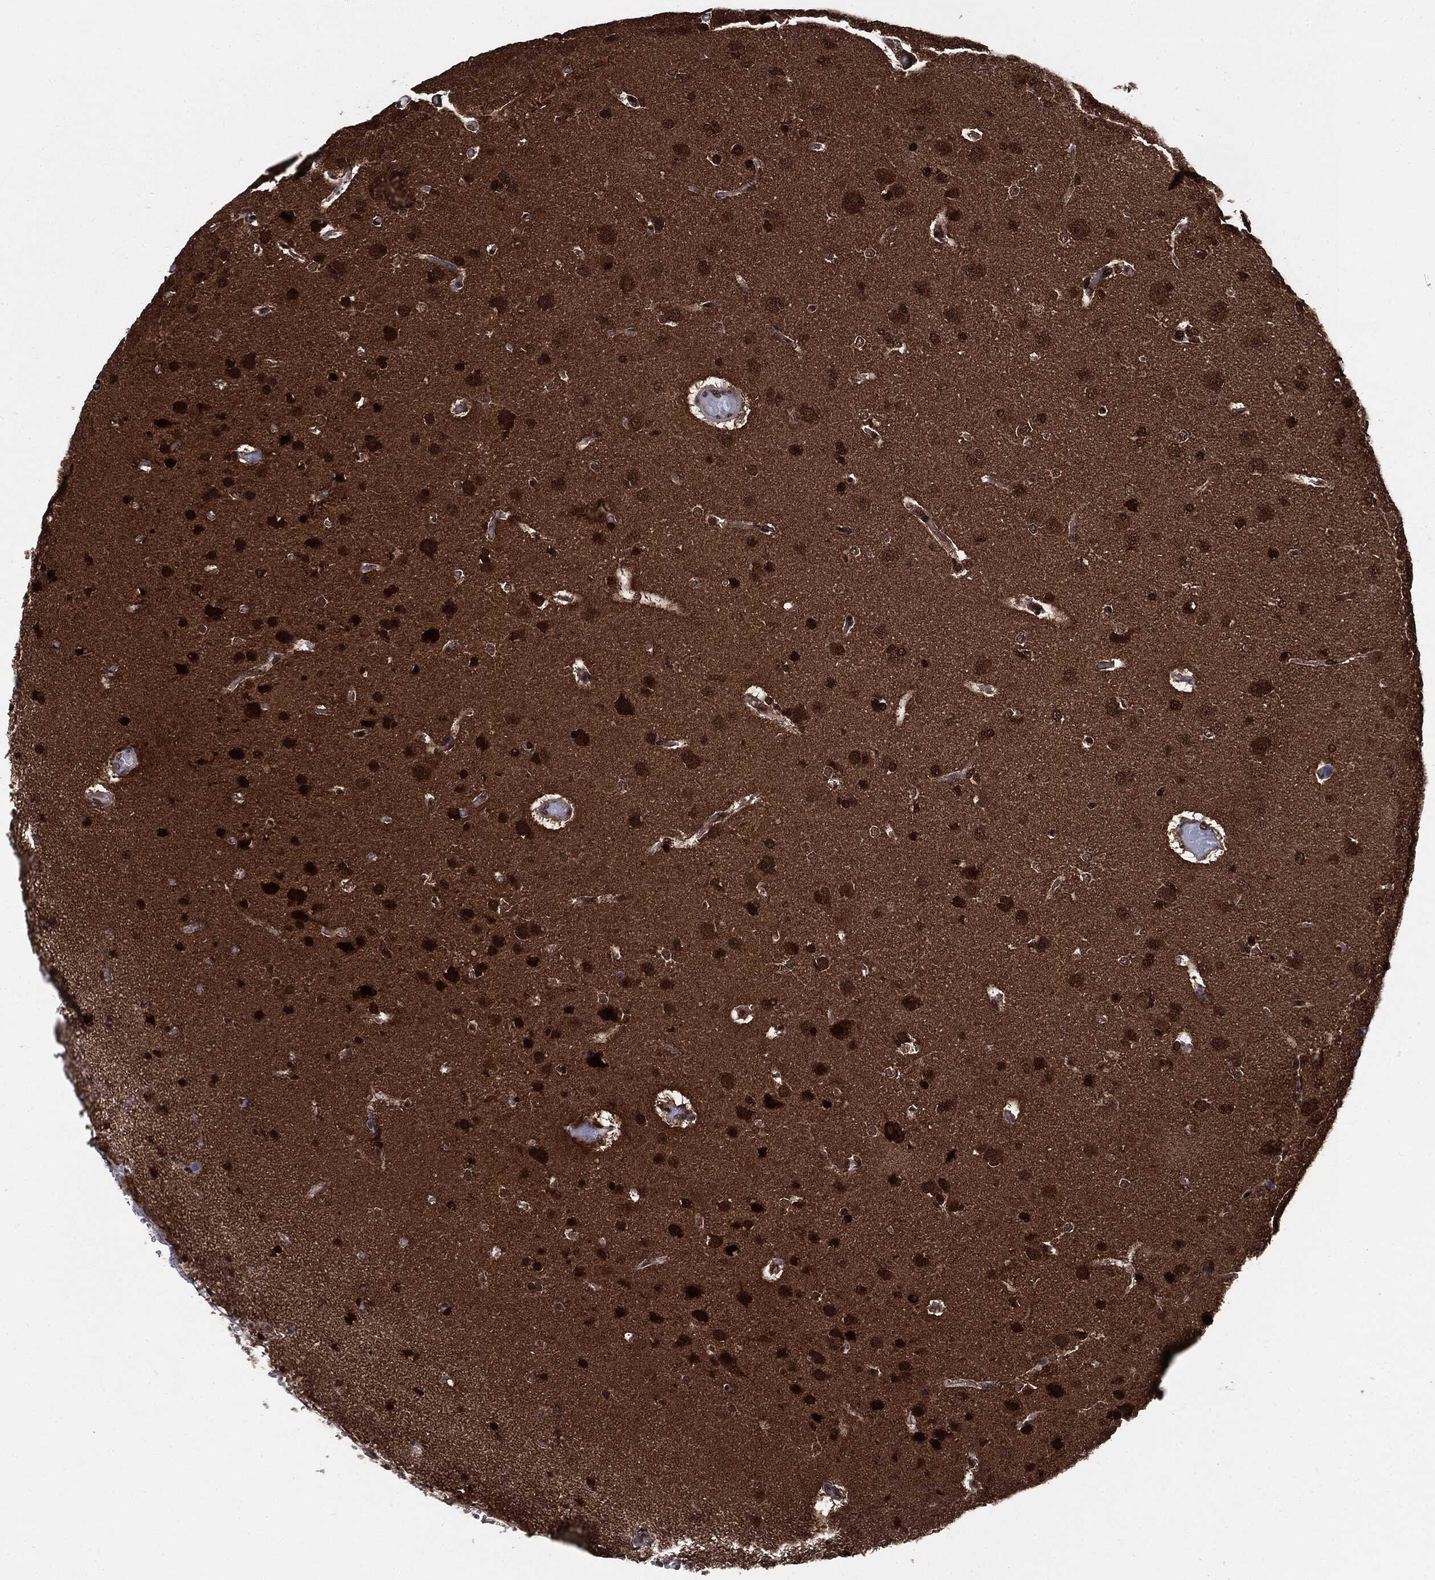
{"staining": {"intensity": "strong", "quantity": ">75%", "location": "nuclear"}, "tissue": "glioma", "cell_type": "Tumor cells", "image_type": "cancer", "snomed": [{"axis": "morphology", "description": "Glioma, malignant, NOS"}, {"axis": "topography", "description": "Cerebral cortex"}], "caption": "Immunohistochemical staining of glioma reveals high levels of strong nuclear protein staining in about >75% of tumor cells.", "gene": "PTPA", "patient": {"sex": "male", "age": 58}}